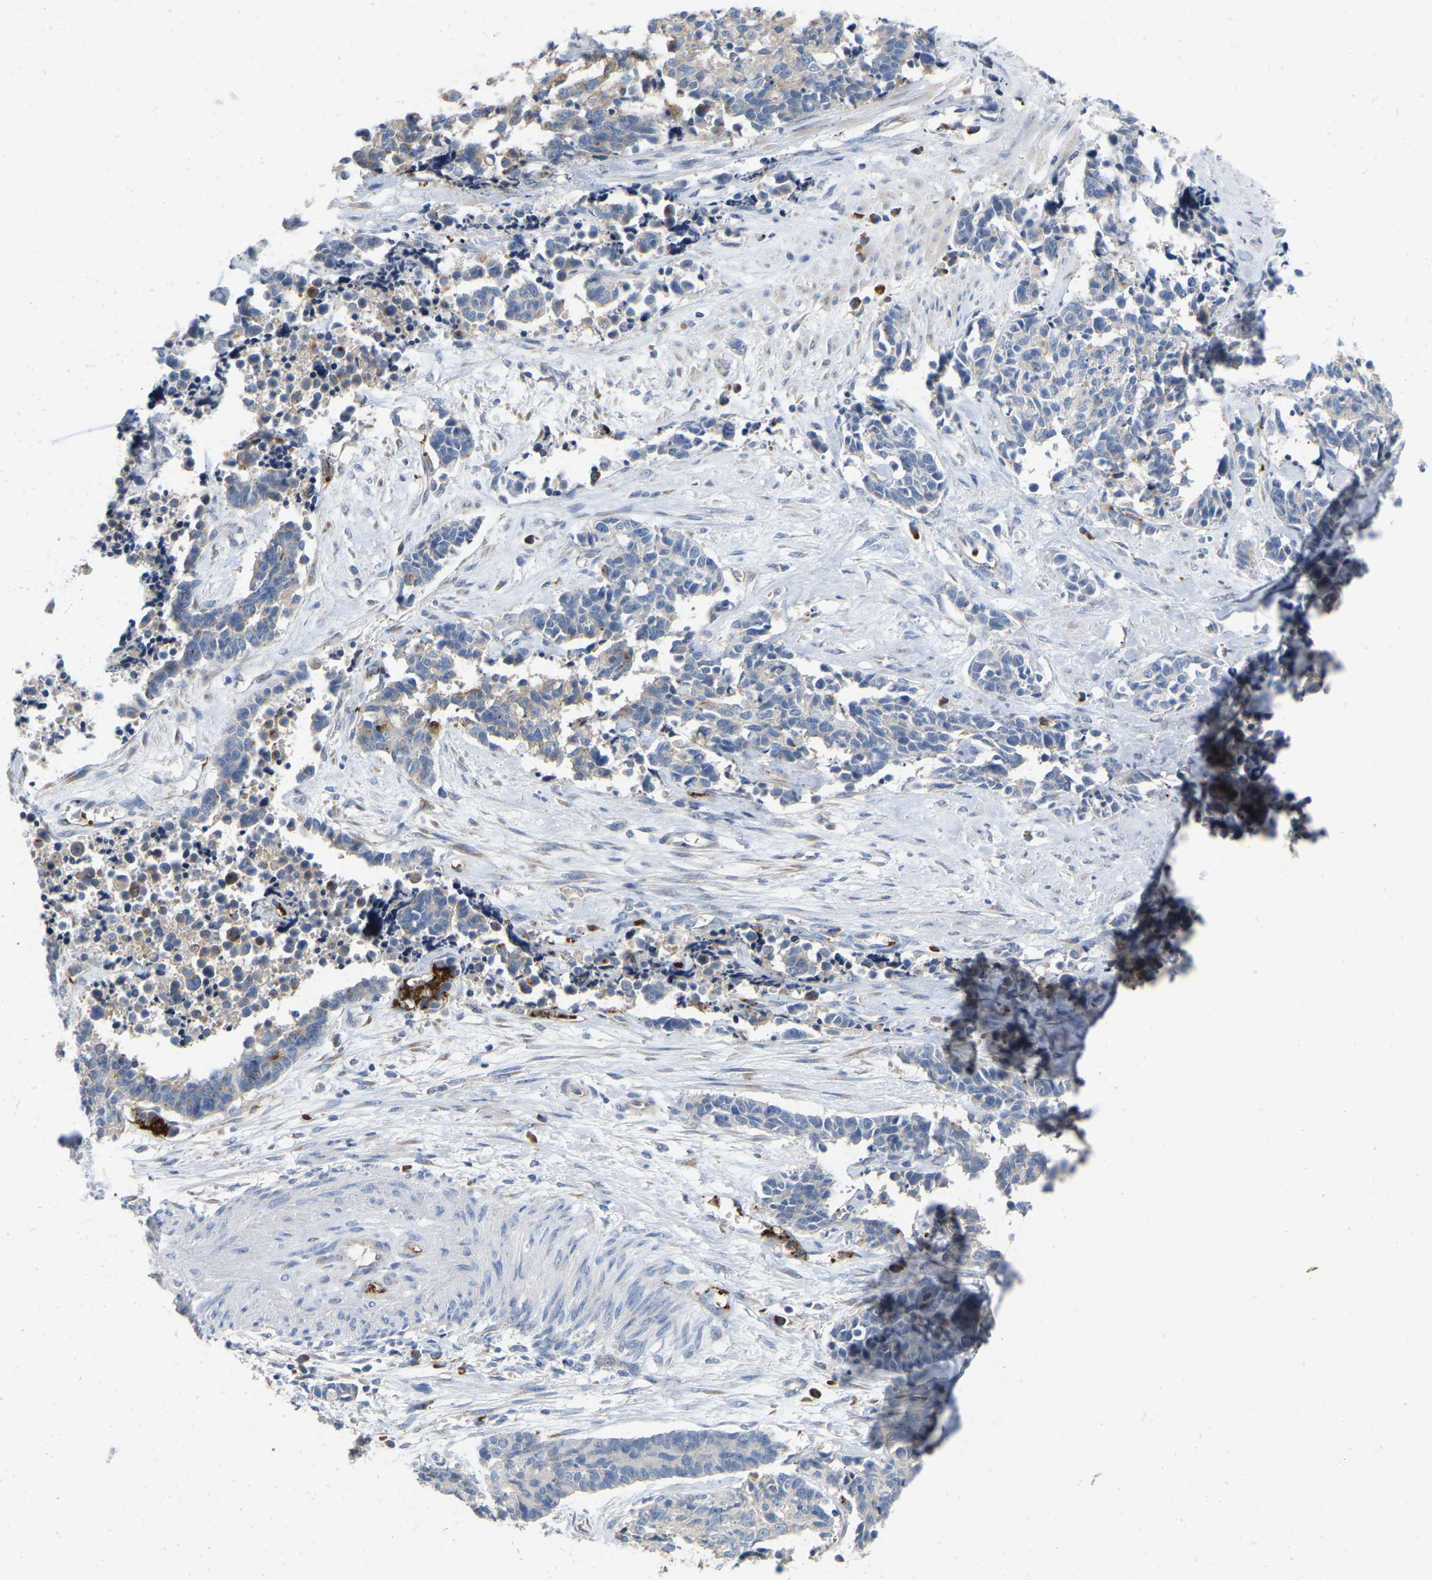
{"staining": {"intensity": "negative", "quantity": "none", "location": "none"}, "tissue": "cervical cancer", "cell_type": "Tumor cells", "image_type": "cancer", "snomed": [{"axis": "morphology", "description": "Squamous cell carcinoma, NOS"}, {"axis": "topography", "description": "Cervix"}], "caption": "Tumor cells are negative for protein expression in human squamous cell carcinoma (cervical).", "gene": "RHEB", "patient": {"sex": "female", "age": 35}}